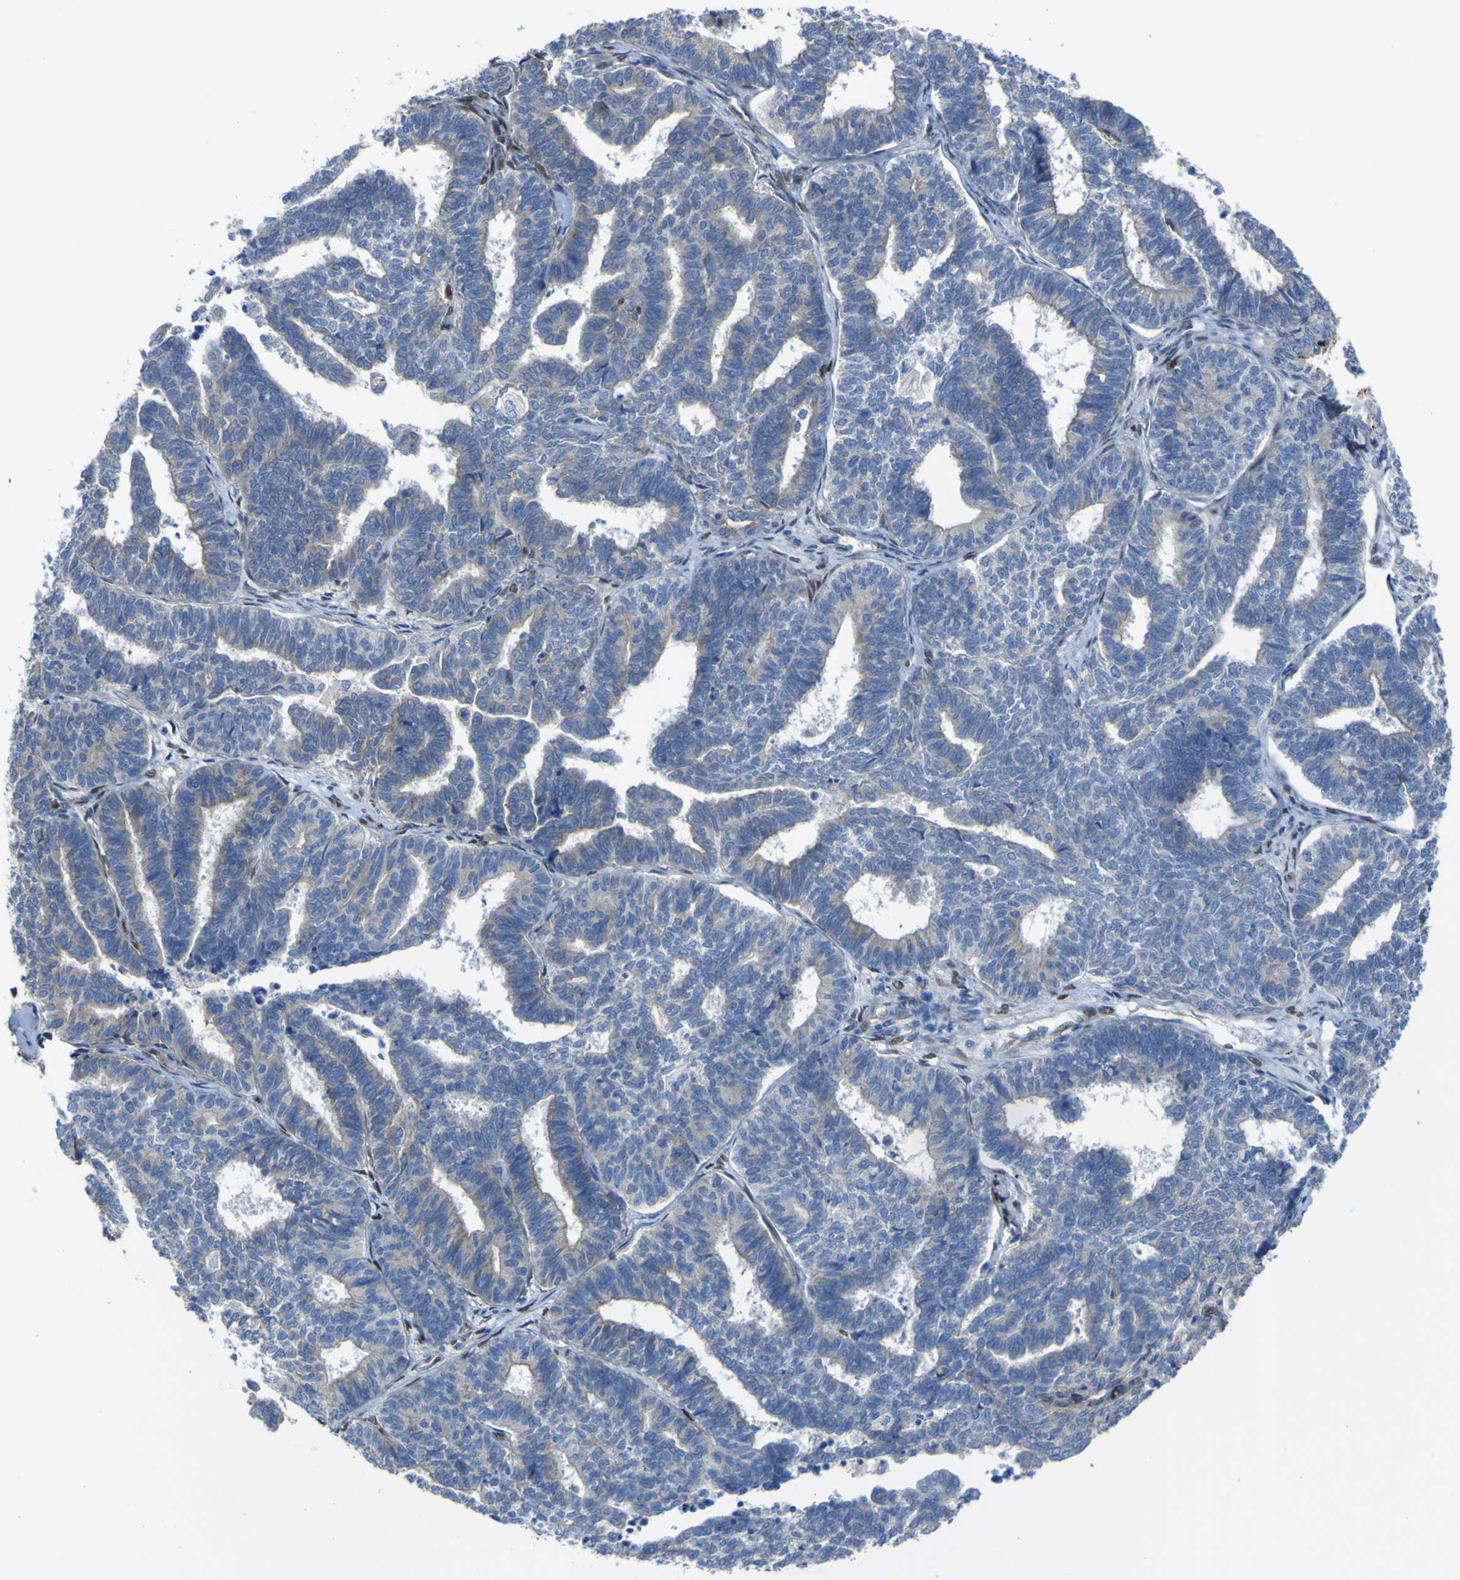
{"staining": {"intensity": "moderate", "quantity": "25%-75%", "location": "cytoplasmic/membranous"}, "tissue": "endometrial cancer", "cell_type": "Tumor cells", "image_type": "cancer", "snomed": [{"axis": "morphology", "description": "Adenocarcinoma, NOS"}, {"axis": "topography", "description": "Endometrium"}], "caption": "Approximately 25%-75% of tumor cells in human endometrial cancer (adenocarcinoma) demonstrate moderate cytoplasmic/membranous protein expression as visualized by brown immunohistochemical staining.", "gene": "LRRN1", "patient": {"sex": "female", "age": 70}}